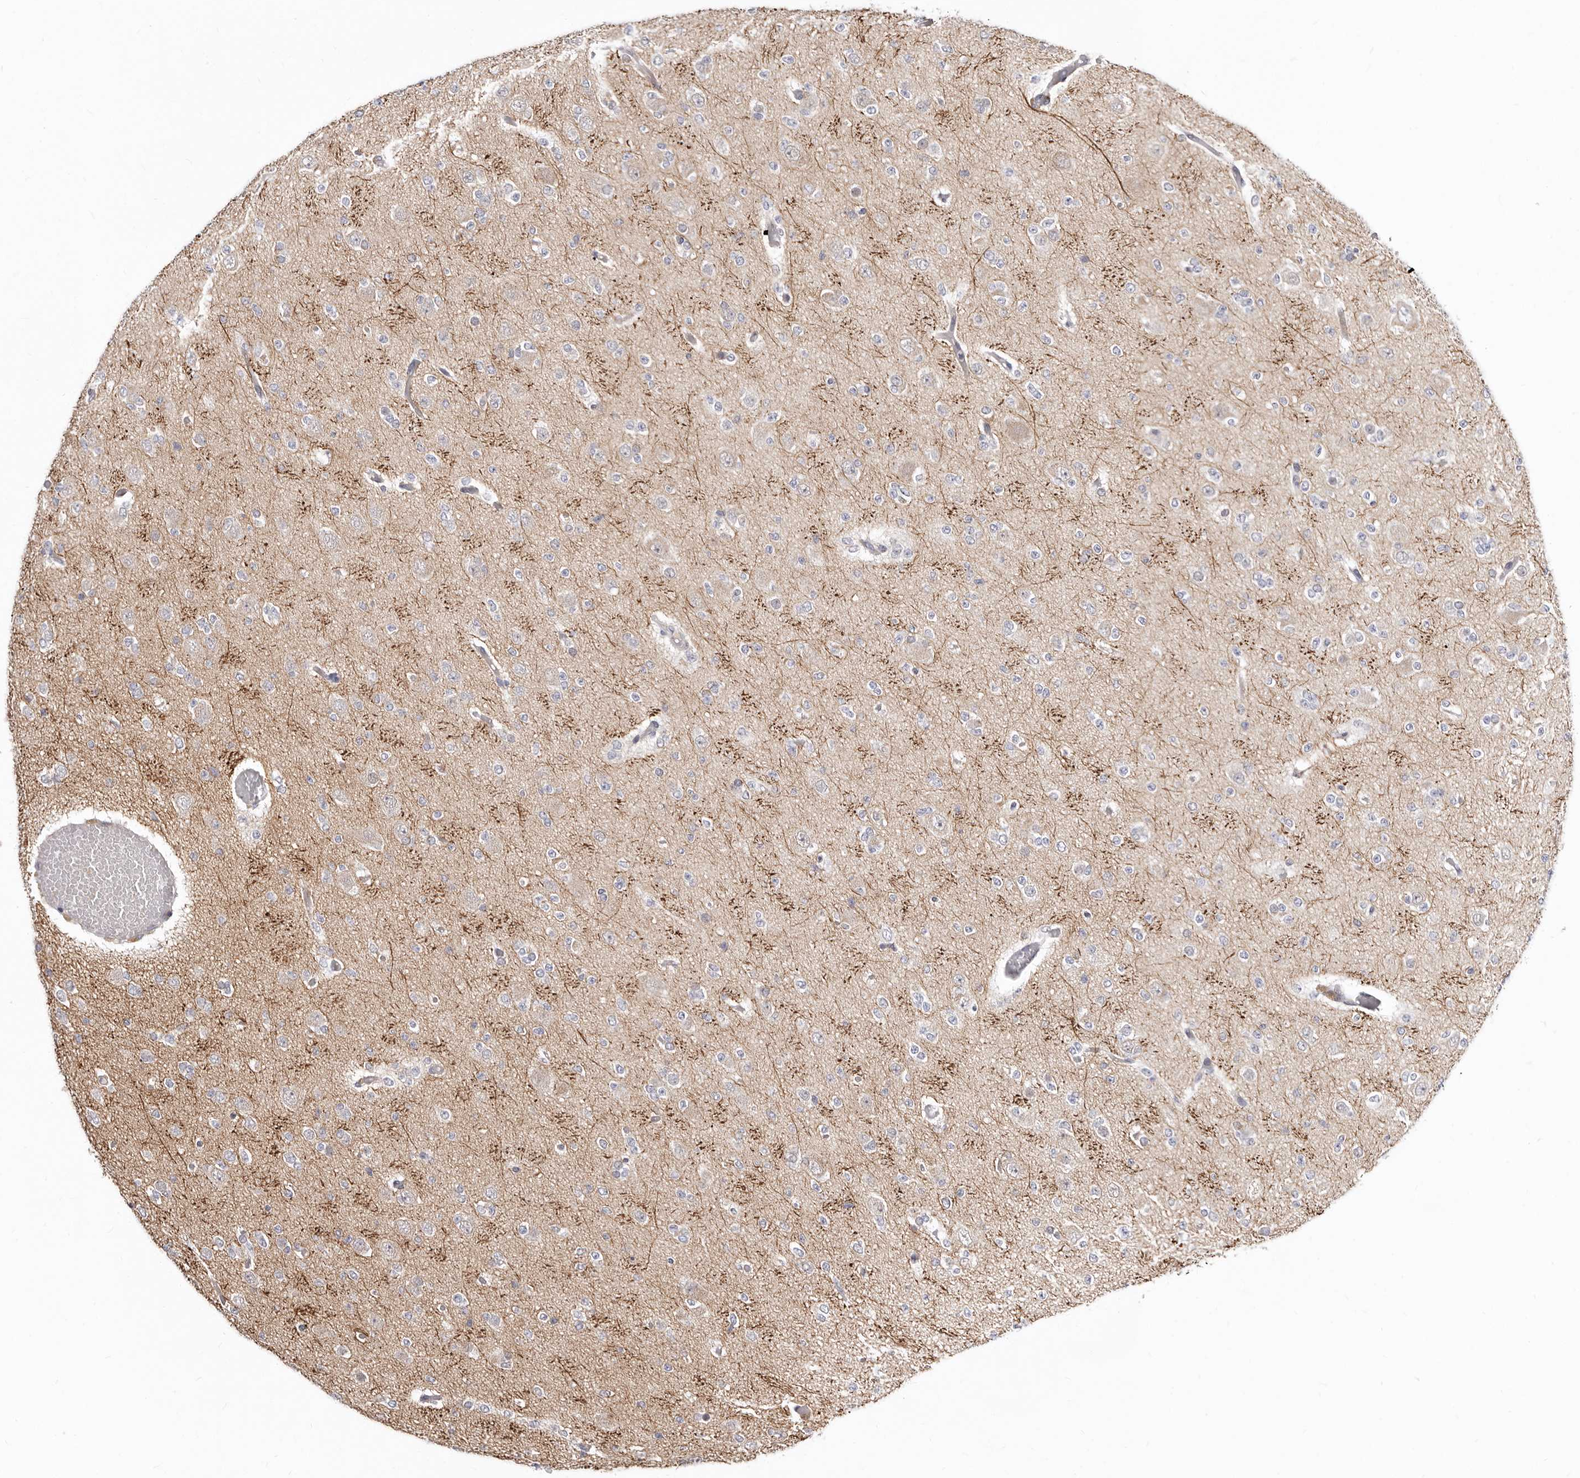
{"staining": {"intensity": "weak", "quantity": "<25%", "location": "cytoplasmic/membranous"}, "tissue": "glioma", "cell_type": "Tumor cells", "image_type": "cancer", "snomed": [{"axis": "morphology", "description": "Glioma, malignant, Low grade"}, {"axis": "topography", "description": "Brain"}], "caption": "Immunohistochemistry micrograph of neoplastic tissue: low-grade glioma (malignant) stained with DAB shows no significant protein positivity in tumor cells.", "gene": "KLHL4", "patient": {"sex": "female", "age": 22}}